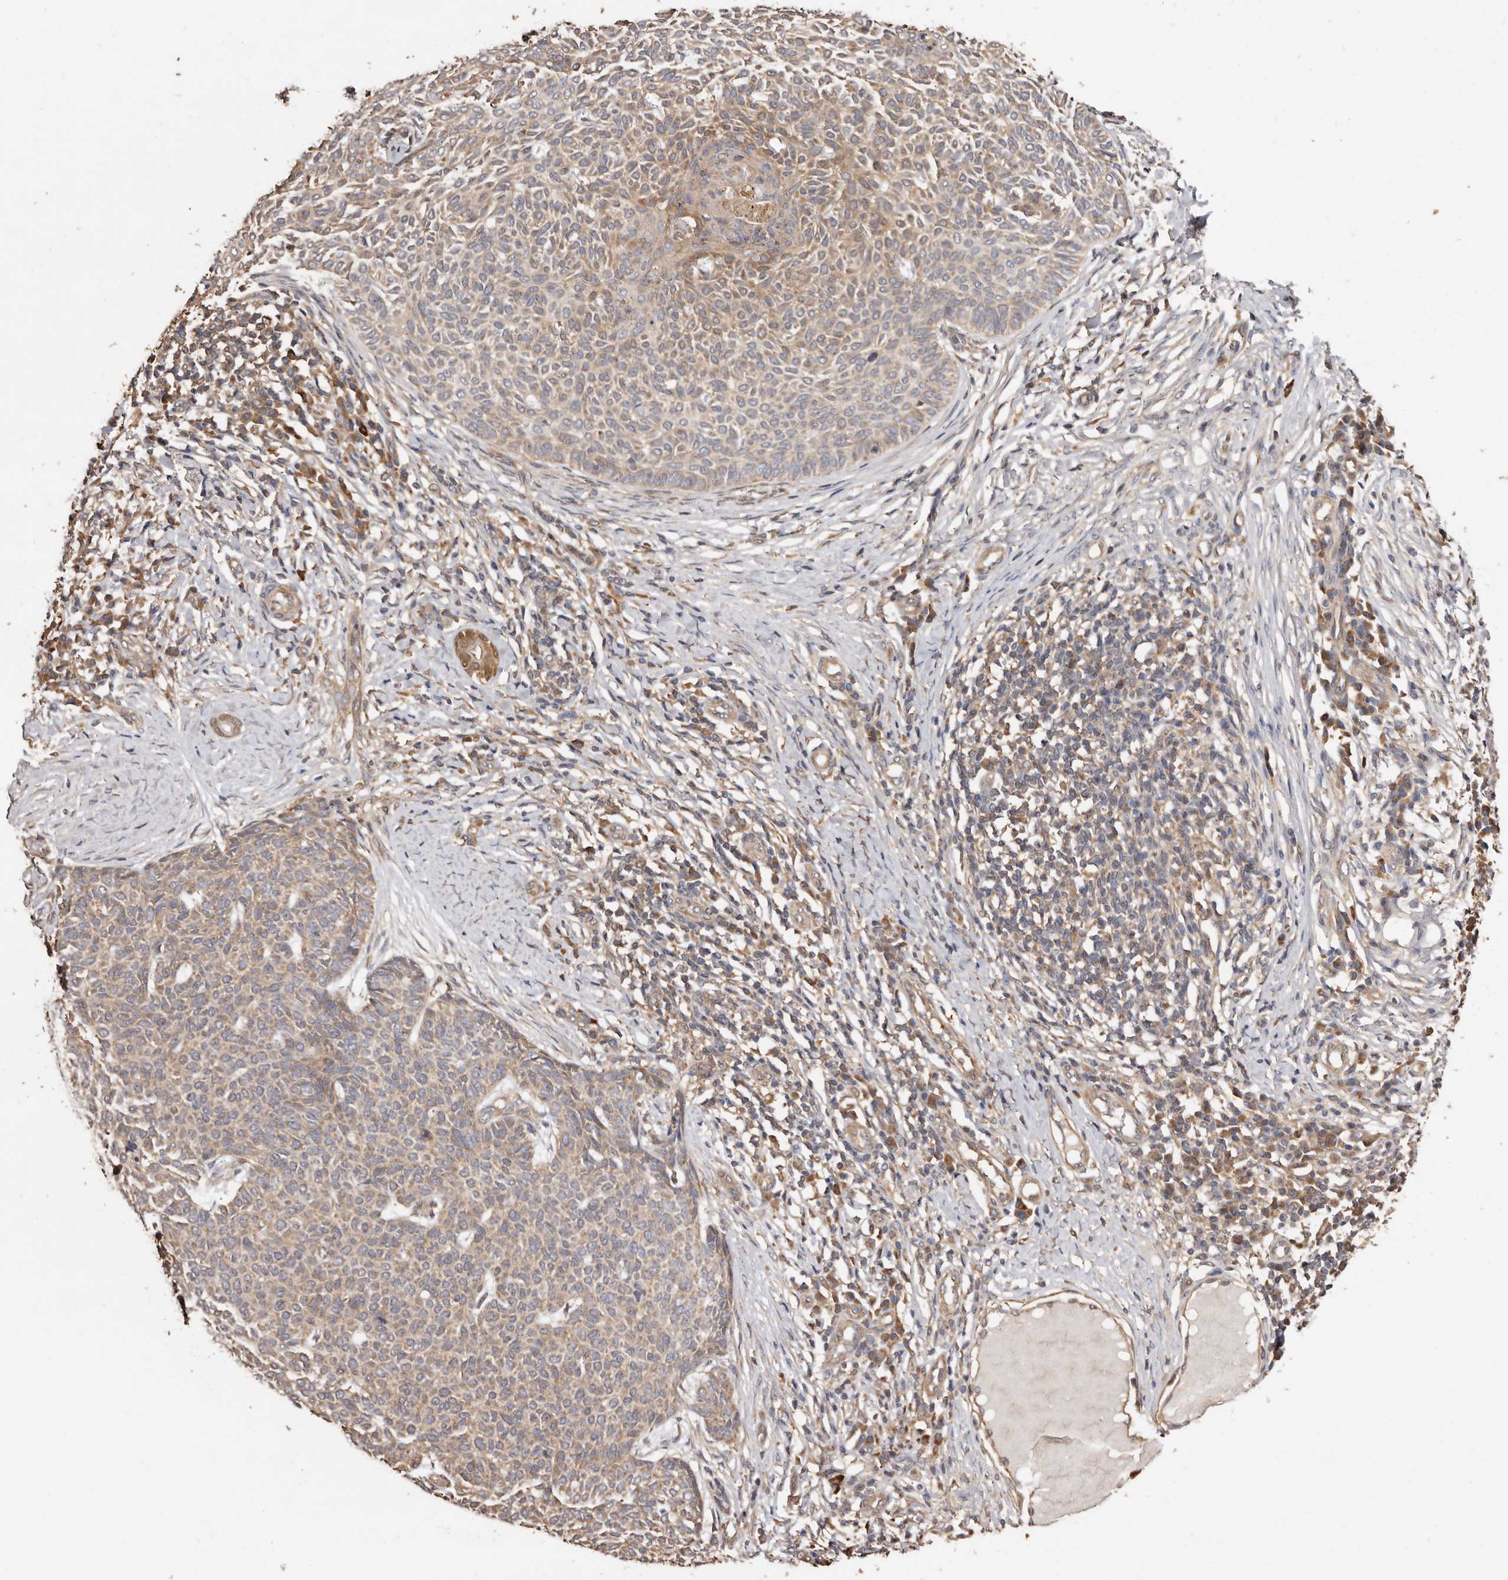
{"staining": {"intensity": "moderate", "quantity": "25%-75%", "location": "cytoplasmic/membranous"}, "tissue": "skin cancer", "cell_type": "Tumor cells", "image_type": "cancer", "snomed": [{"axis": "morphology", "description": "Normal tissue, NOS"}, {"axis": "morphology", "description": "Basal cell carcinoma"}, {"axis": "topography", "description": "Skin"}], "caption": "Skin cancer was stained to show a protein in brown. There is medium levels of moderate cytoplasmic/membranous staining in about 25%-75% of tumor cells.", "gene": "COQ8B", "patient": {"sex": "male", "age": 50}}